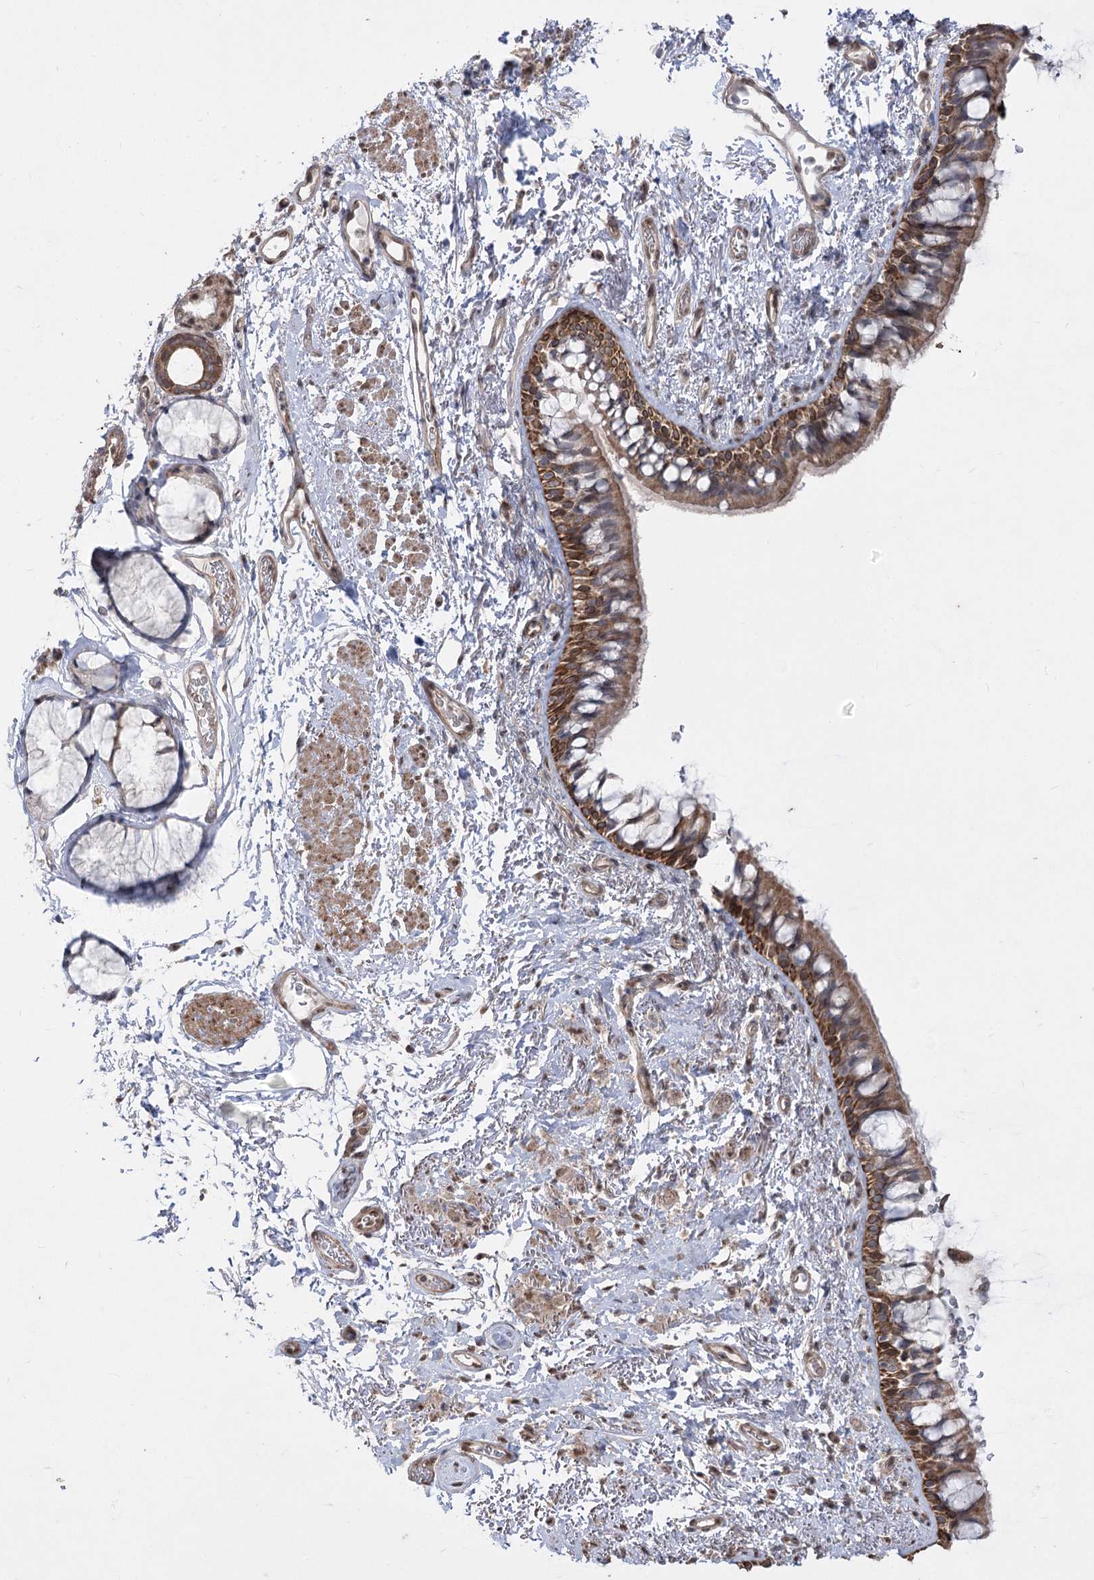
{"staining": {"intensity": "moderate", "quantity": ">75%", "location": "cytoplasmic/membranous"}, "tissue": "bronchus", "cell_type": "Respiratory epithelial cells", "image_type": "normal", "snomed": [{"axis": "morphology", "description": "Normal tissue, NOS"}, {"axis": "topography", "description": "Cartilage tissue"}, {"axis": "topography", "description": "Bronchus"}], "caption": "A histopathology image showing moderate cytoplasmic/membranous expression in approximately >75% of respiratory epithelial cells in normal bronchus, as visualized by brown immunohistochemical staining.", "gene": "ZSCAN23", "patient": {"sex": "female", "age": 73}}